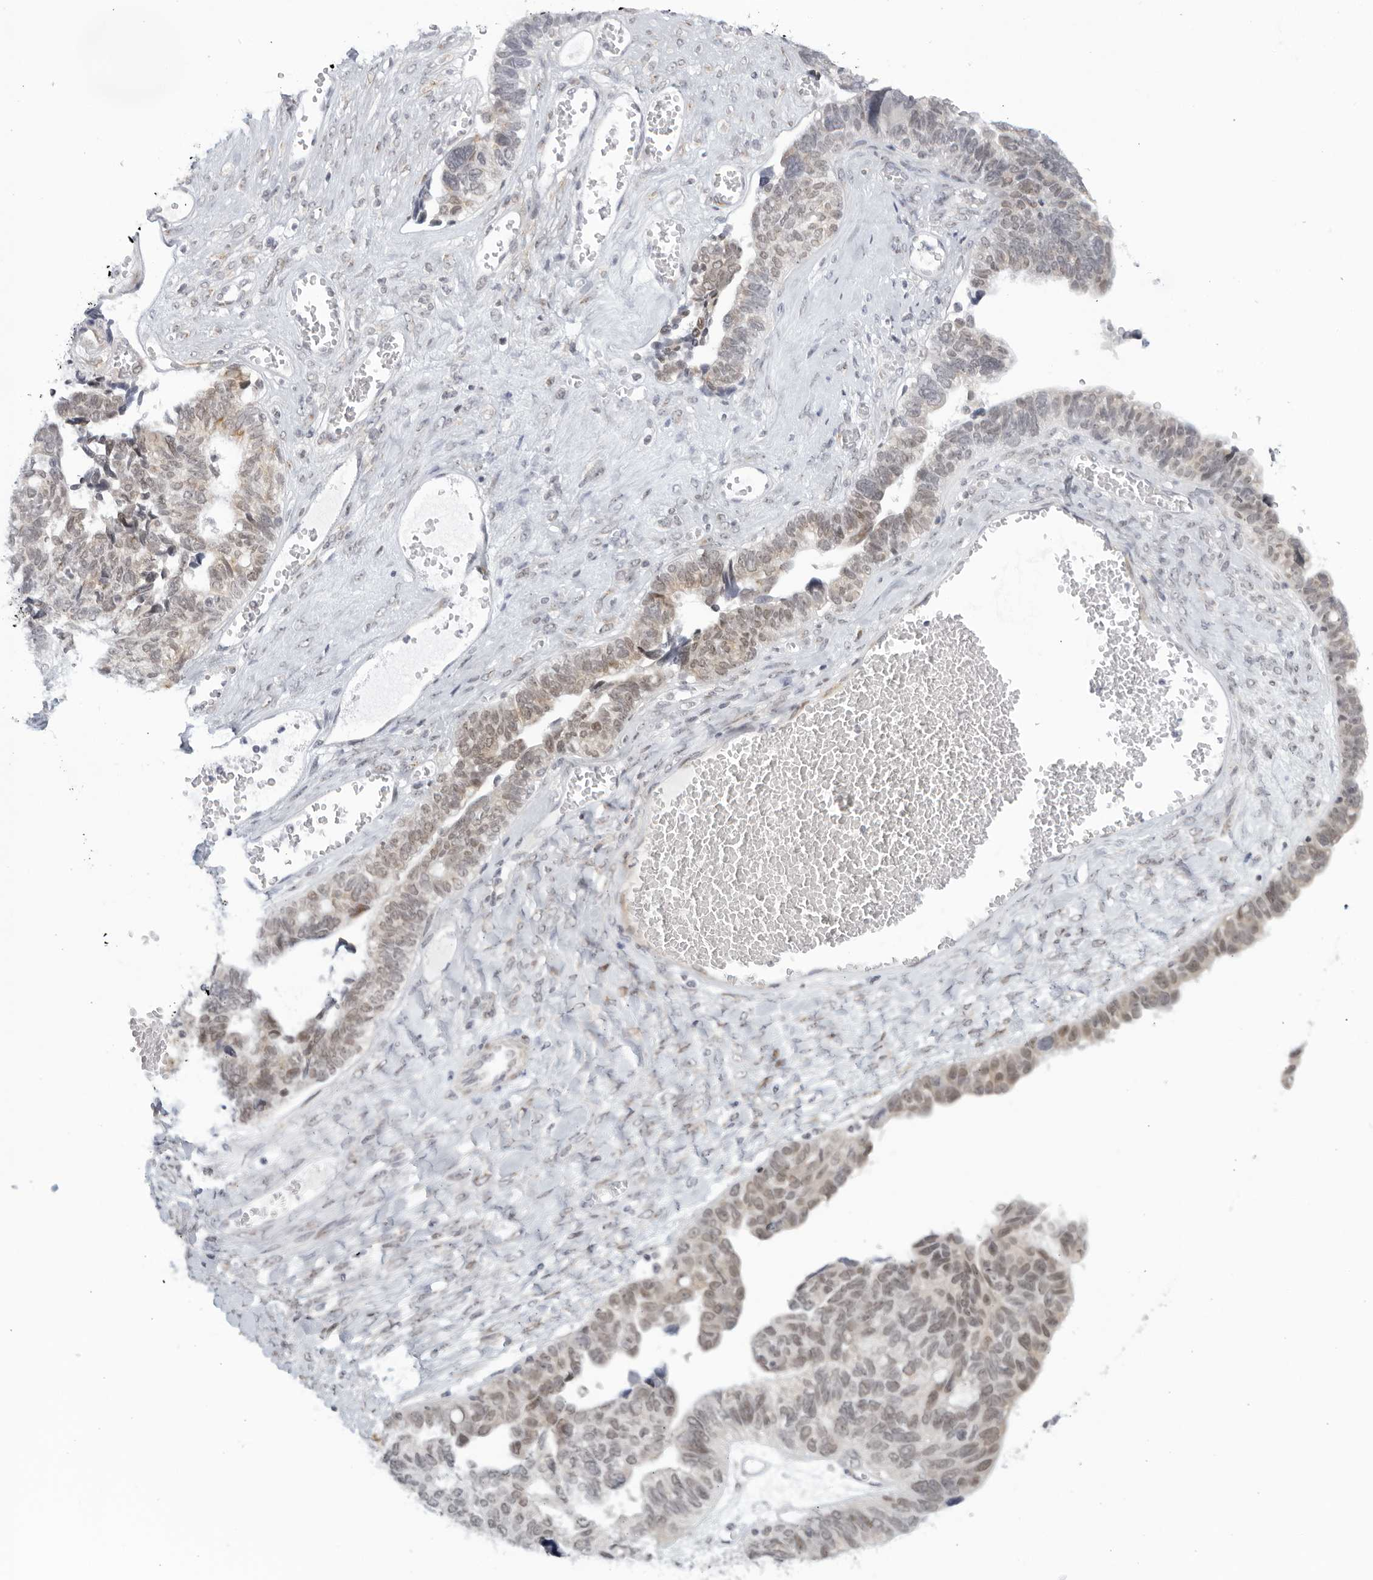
{"staining": {"intensity": "weak", "quantity": "25%-75%", "location": "nuclear"}, "tissue": "ovarian cancer", "cell_type": "Tumor cells", "image_type": "cancer", "snomed": [{"axis": "morphology", "description": "Cystadenocarcinoma, serous, NOS"}, {"axis": "topography", "description": "Ovary"}], "caption": "A micrograph of human ovarian cancer stained for a protein shows weak nuclear brown staining in tumor cells.", "gene": "WDTC1", "patient": {"sex": "female", "age": 79}}